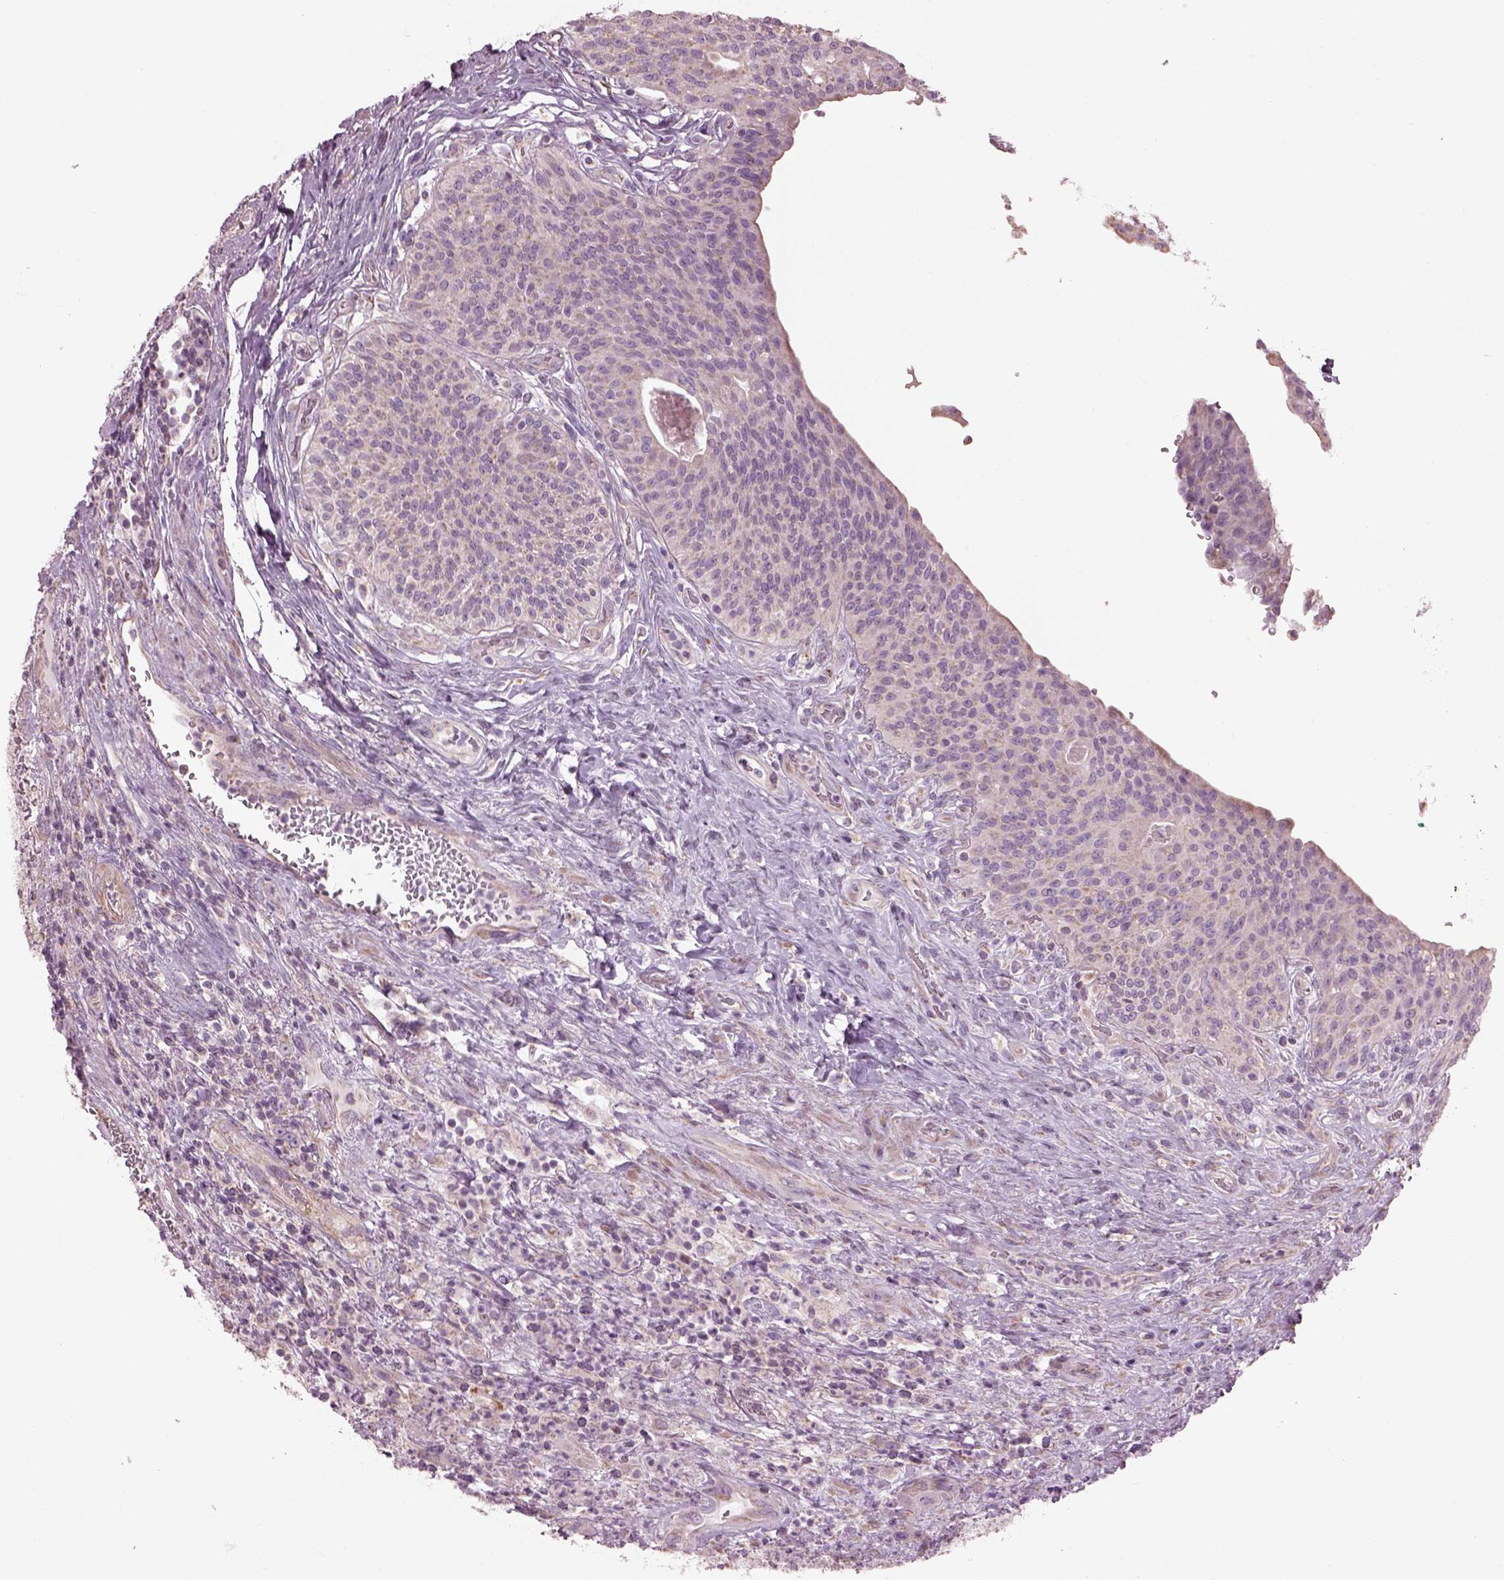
{"staining": {"intensity": "negative", "quantity": "none", "location": "none"}, "tissue": "urothelial cancer", "cell_type": "Tumor cells", "image_type": "cancer", "snomed": [{"axis": "morphology", "description": "Urothelial carcinoma, High grade"}, {"axis": "topography", "description": "Urinary bladder"}], "caption": "IHC micrograph of neoplastic tissue: urothelial cancer stained with DAB (3,3'-diaminobenzidine) shows no significant protein staining in tumor cells.", "gene": "SPATA7", "patient": {"sex": "male", "age": 79}}